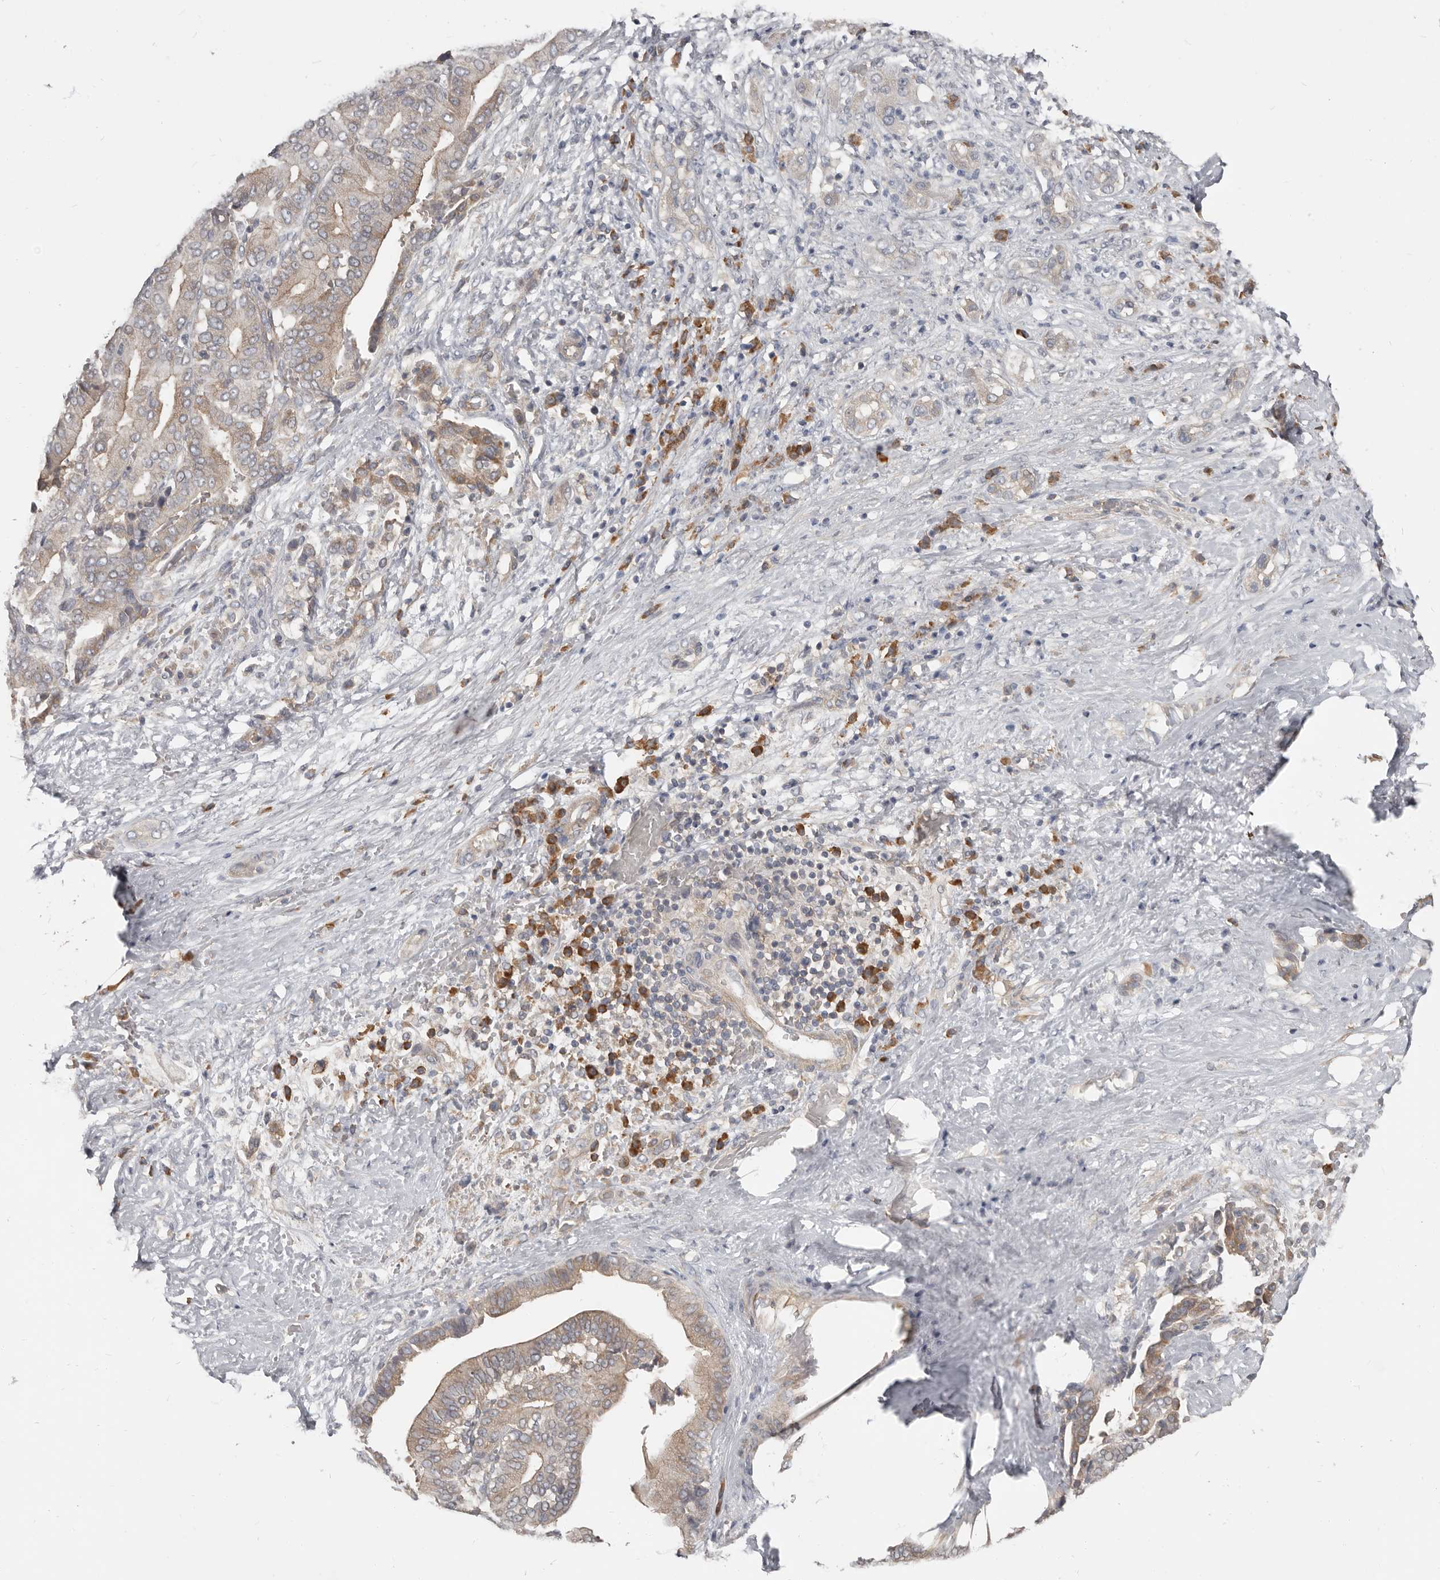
{"staining": {"intensity": "weak", "quantity": ">75%", "location": "cytoplasmic/membranous"}, "tissue": "liver cancer", "cell_type": "Tumor cells", "image_type": "cancer", "snomed": [{"axis": "morphology", "description": "Cholangiocarcinoma"}, {"axis": "topography", "description": "Liver"}], "caption": "Brown immunohistochemical staining in human liver cancer (cholangiocarcinoma) exhibits weak cytoplasmic/membranous positivity in about >75% of tumor cells.", "gene": "AKNAD1", "patient": {"sex": "female", "age": 75}}